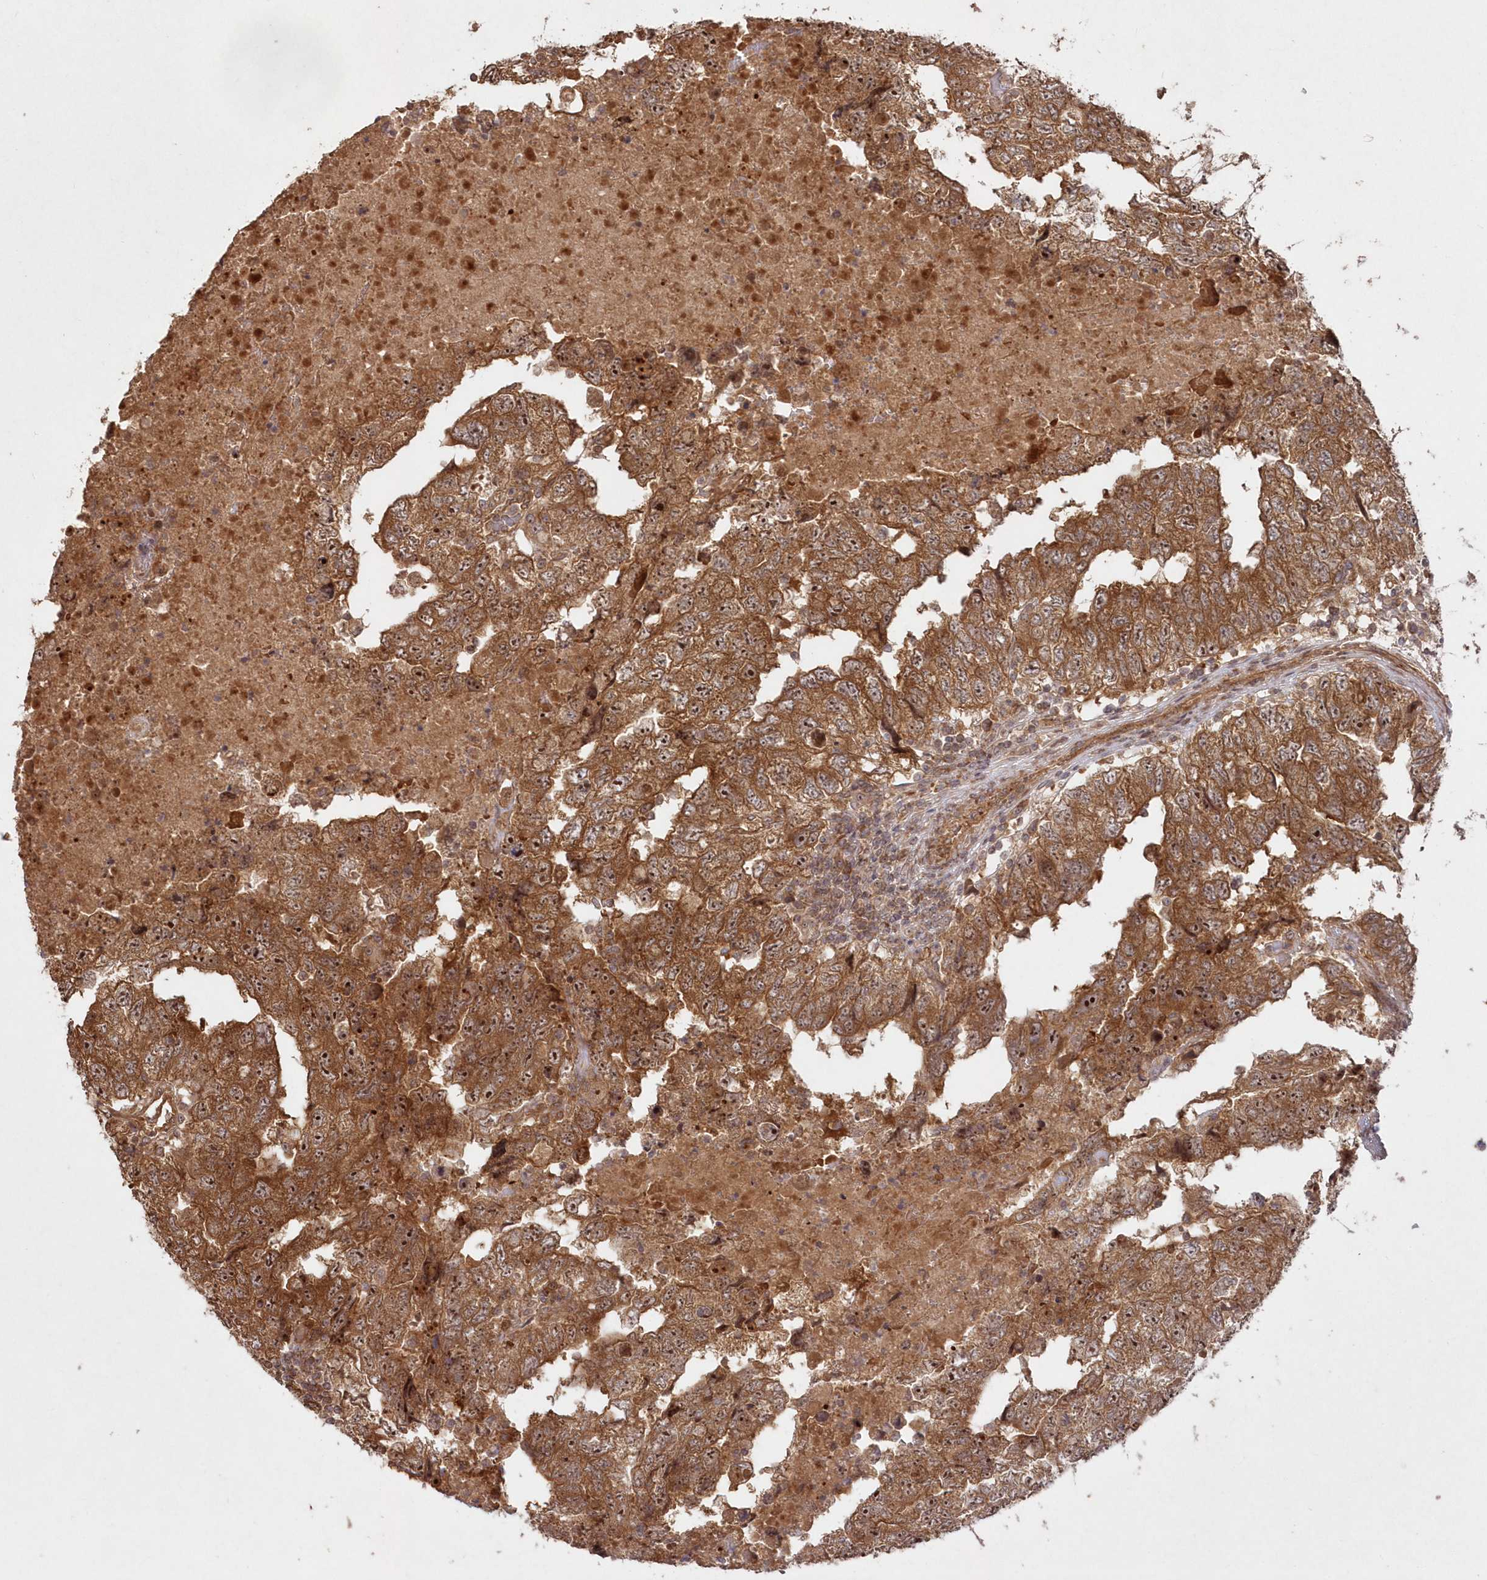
{"staining": {"intensity": "moderate", "quantity": ">75%", "location": "cytoplasmic/membranous,nuclear"}, "tissue": "testis cancer", "cell_type": "Tumor cells", "image_type": "cancer", "snomed": [{"axis": "morphology", "description": "Carcinoma, Embryonal, NOS"}, {"axis": "topography", "description": "Testis"}], "caption": "This is an image of immunohistochemistry staining of testis embryonal carcinoma, which shows moderate staining in the cytoplasmic/membranous and nuclear of tumor cells.", "gene": "SERINC1", "patient": {"sex": "male", "age": 36}}